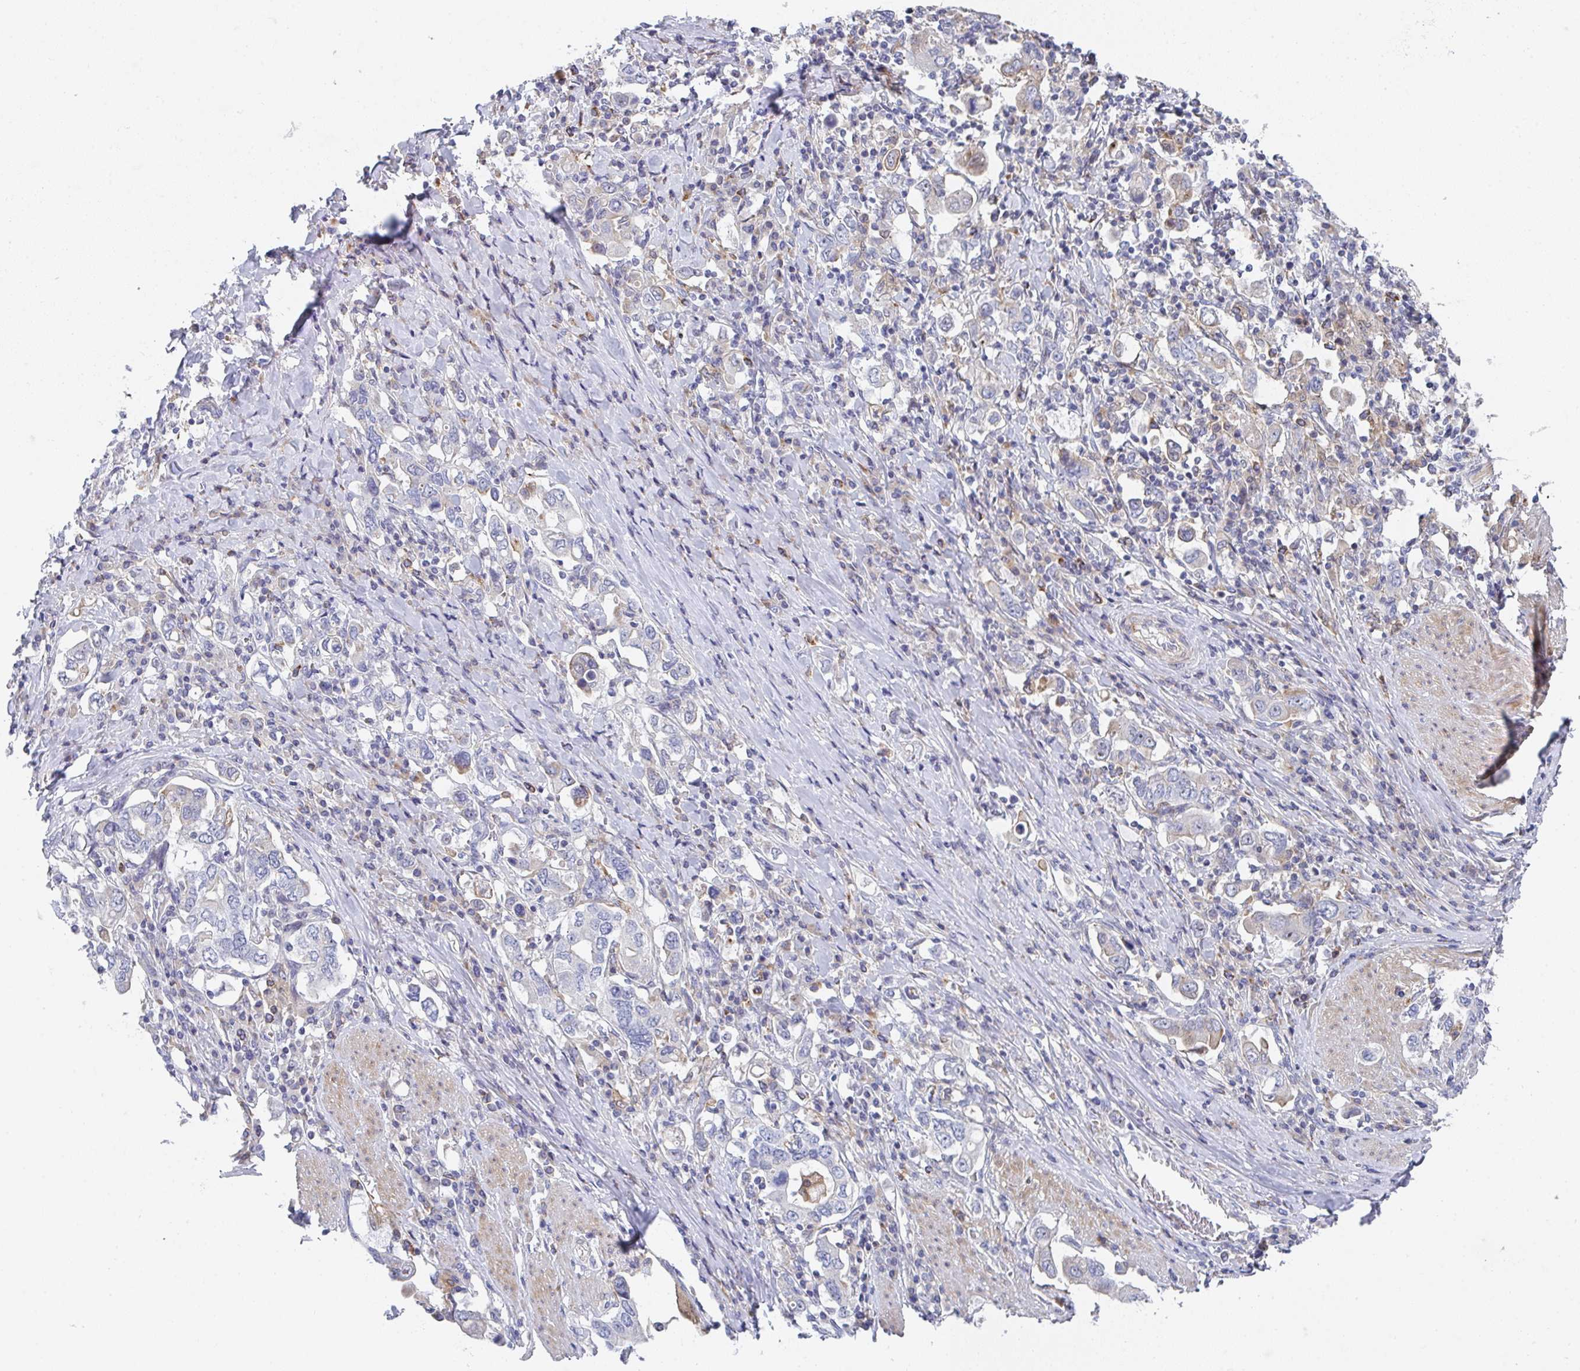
{"staining": {"intensity": "moderate", "quantity": "<25%", "location": "cytoplasmic/membranous"}, "tissue": "stomach cancer", "cell_type": "Tumor cells", "image_type": "cancer", "snomed": [{"axis": "morphology", "description": "Adenocarcinoma, NOS"}, {"axis": "topography", "description": "Stomach, upper"}, {"axis": "topography", "description": "Stomach"}], "caption": "Protein expression analysis of human adenocarcinoma (stomach) reveals moderate cytoplasmic/membranous positivity in approximately <25% of tumor cells.", "gene": "KLHL33", "patient": {"sex": "male", "age": 62}}